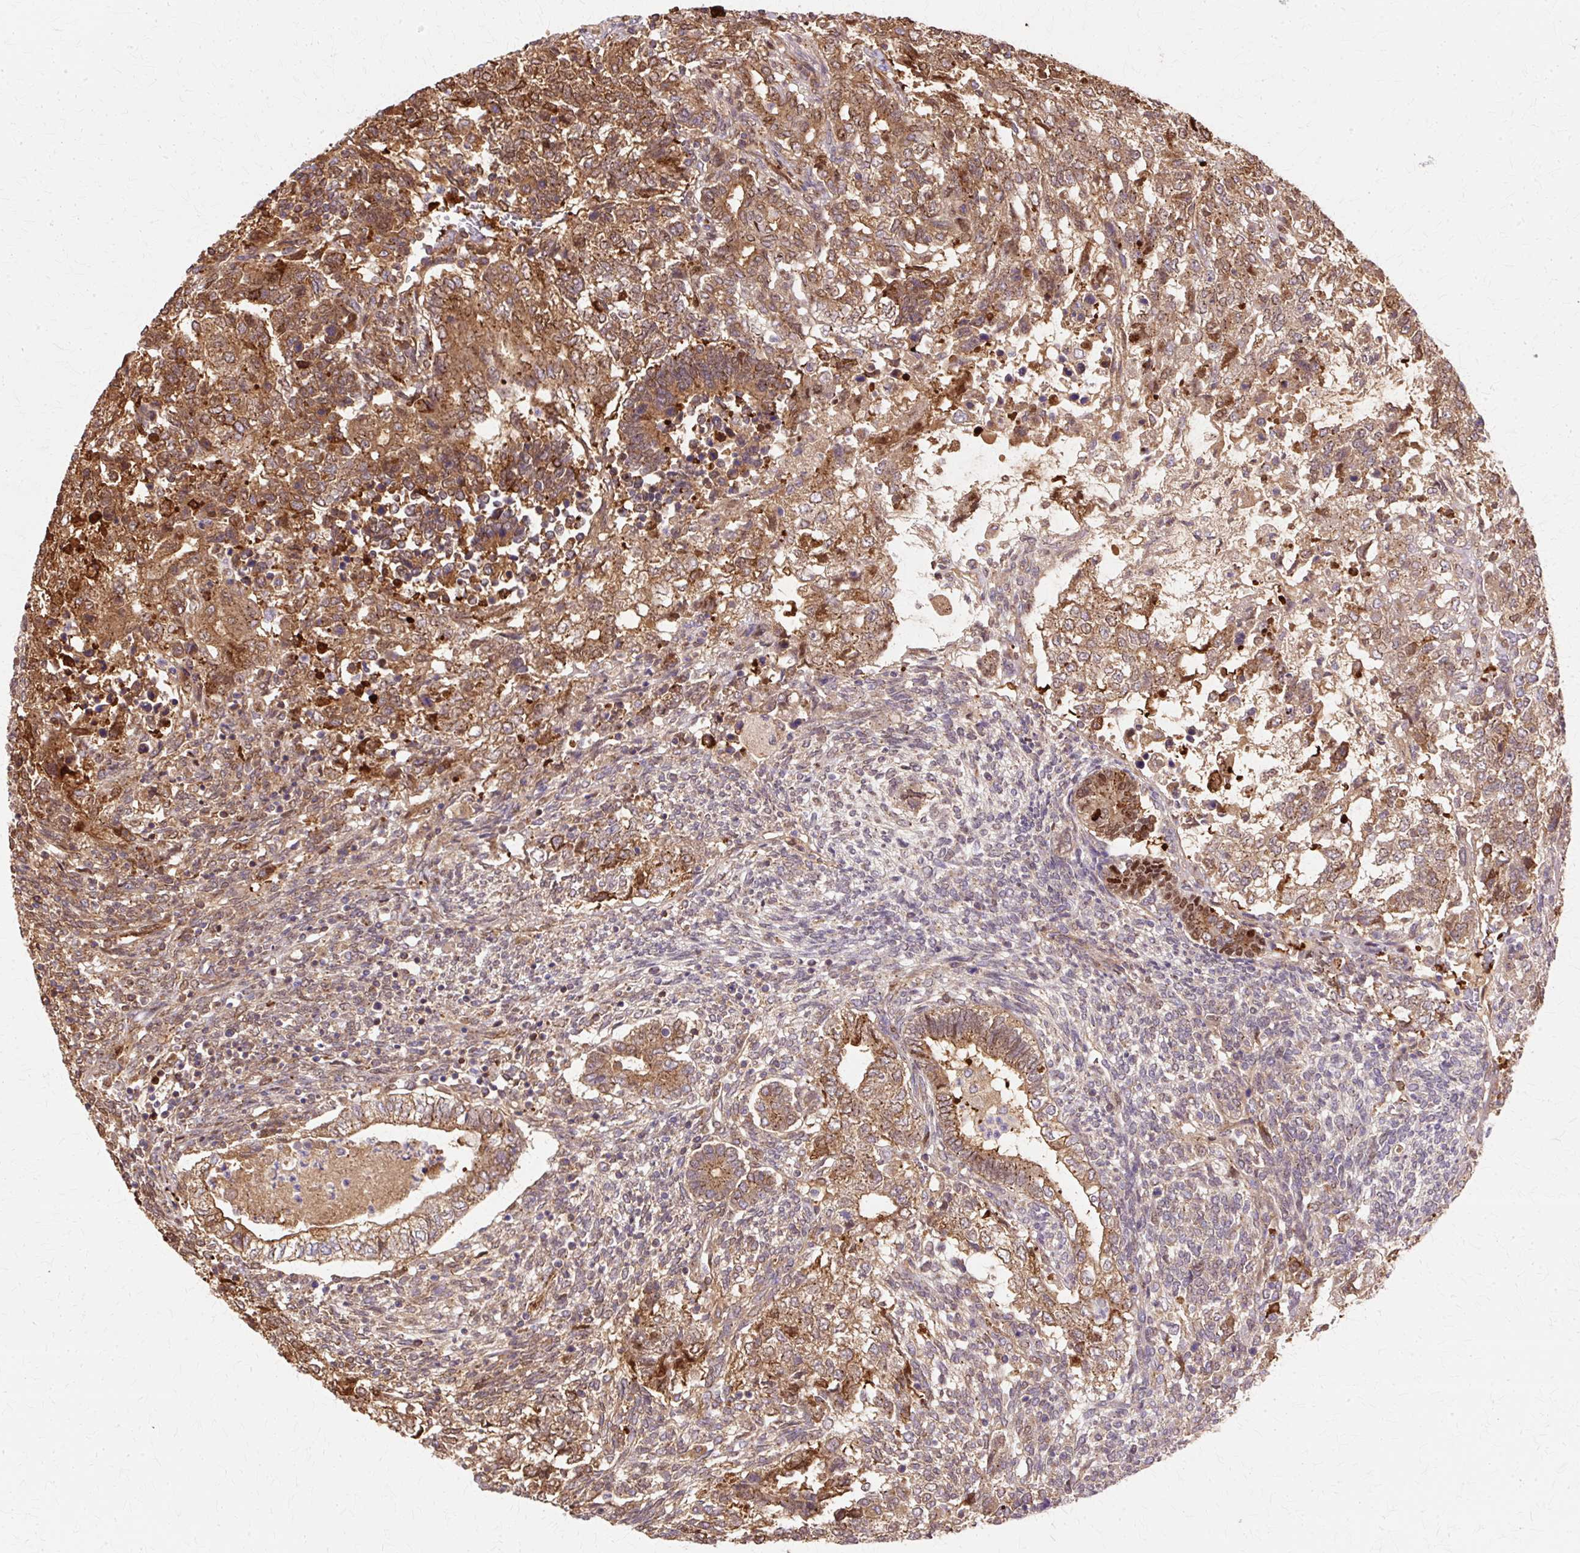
{"staining": {"intensity": "moderate", "quantity": ">75%", "location": "cytoplasmic/membranous"}, "tissue": "testis cancer", "cell_type": "Tumor cells", "image_type": "cancer", "snomed": [{"axis": "morphology", "description": "Carcinoma, Embryonal, NOS"}, {"axis": "topography", "description": "Testis"}], "caption": "Testis embryonal carcinoma stained with a brown dye exhibits moderate cytoplasmic/membranous positive positivity in about >75% of tumor cells.", "gene": "COPB1", "patient": {"sex": "male", "age": 23}}